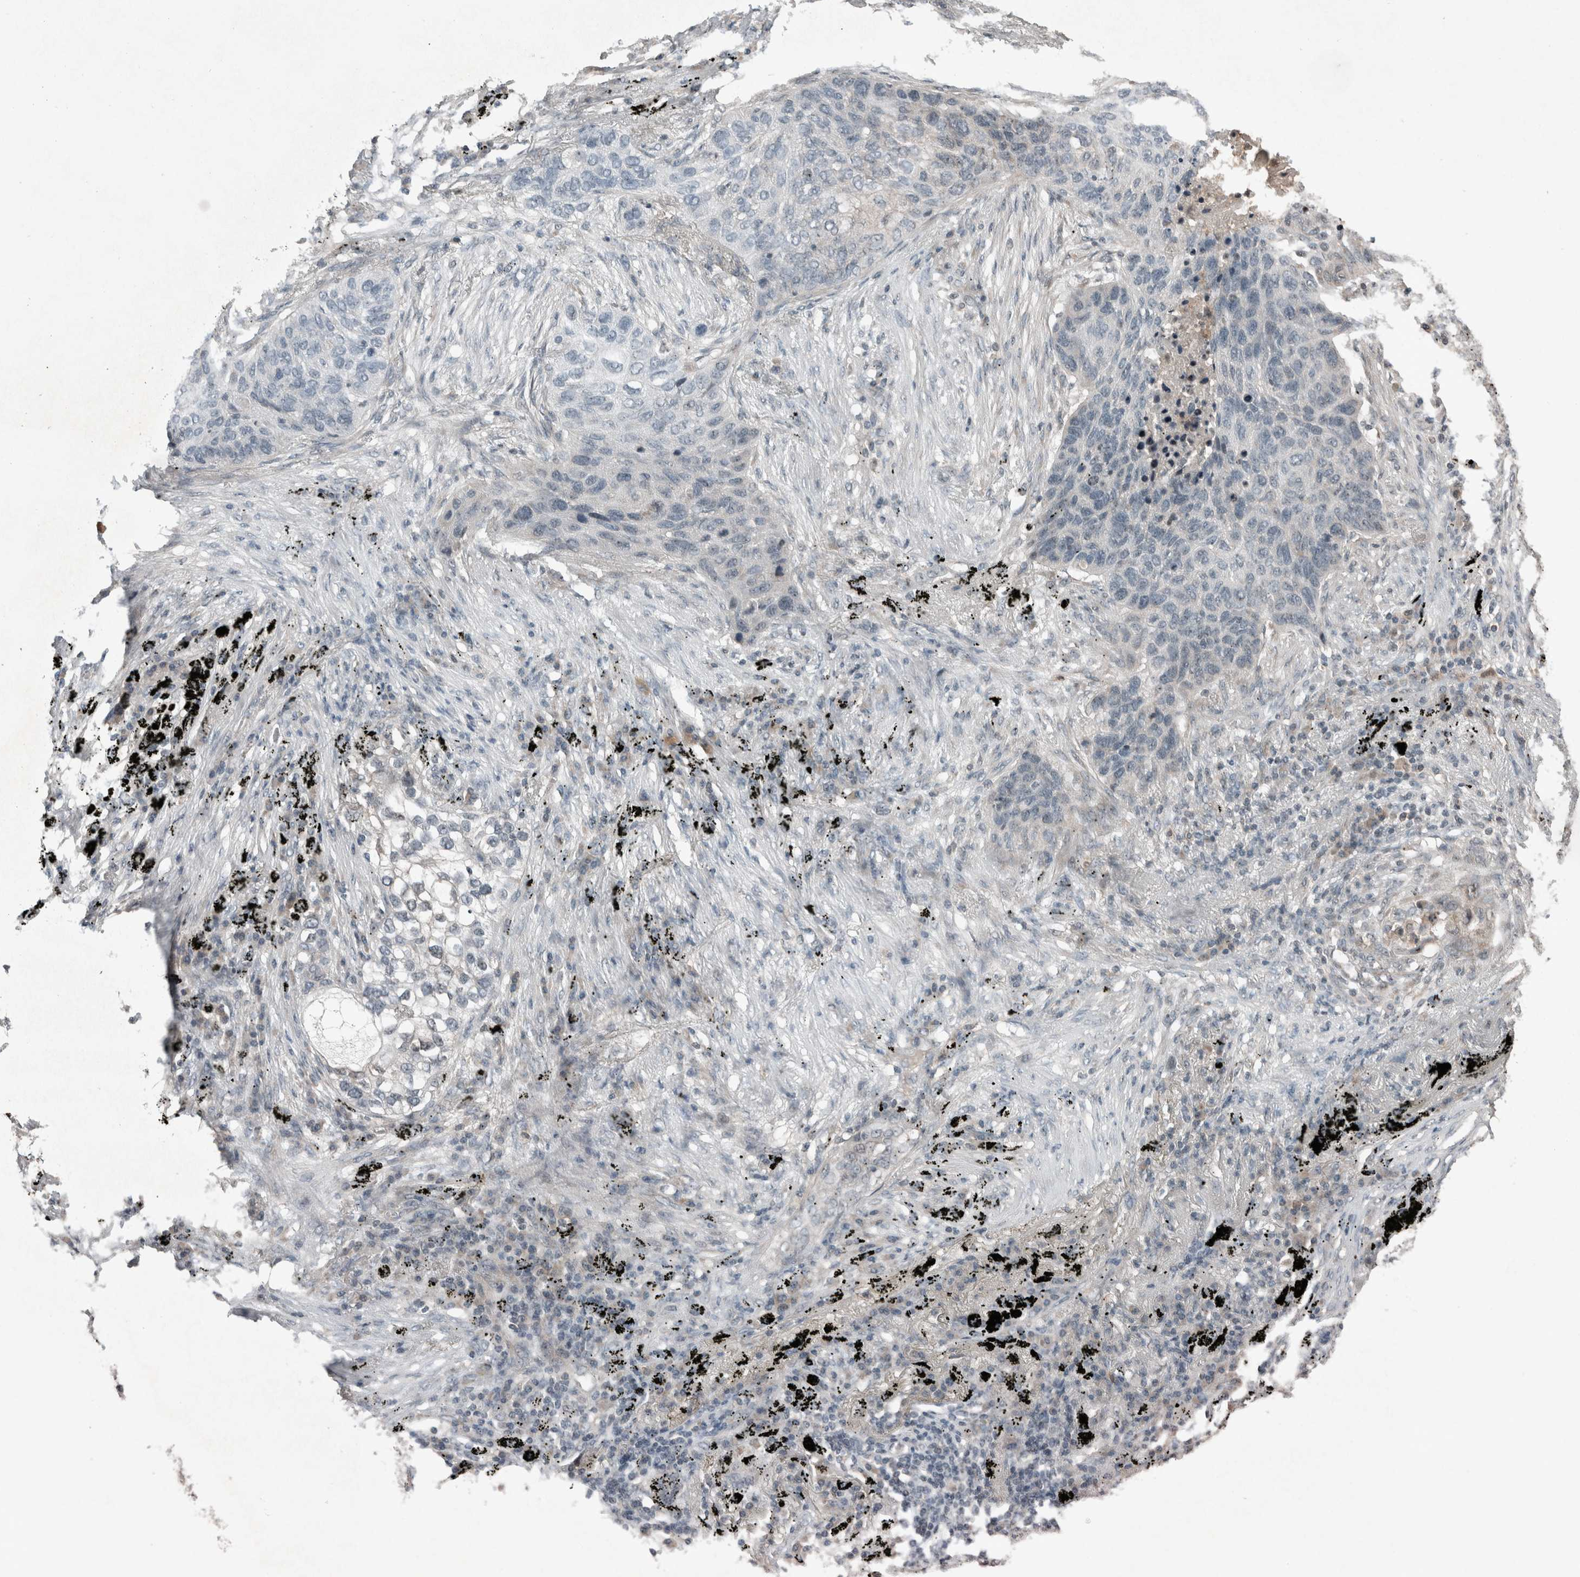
{"staining": {"intensity": "negative", "quantity": "none", "location": "none"}, "tissue": "lung cancer", "cell_type": "Tumor cells", "image_type": "cancer", "snomed": [{"axis": "morphology", "description": "Squamous cell carcinoma, NOS"}, {"axis": "topography", "description": "Lung"}], "caption": "IHC image of neoplastic tissue: human squamous cell carcinoma (lung) stained with DAB (3,3'-diaminobenzidine) exhibits no significant protein staining in tumor cells.", "gene": "RPF1", "patient": {"sex": "female", "age": 63}}